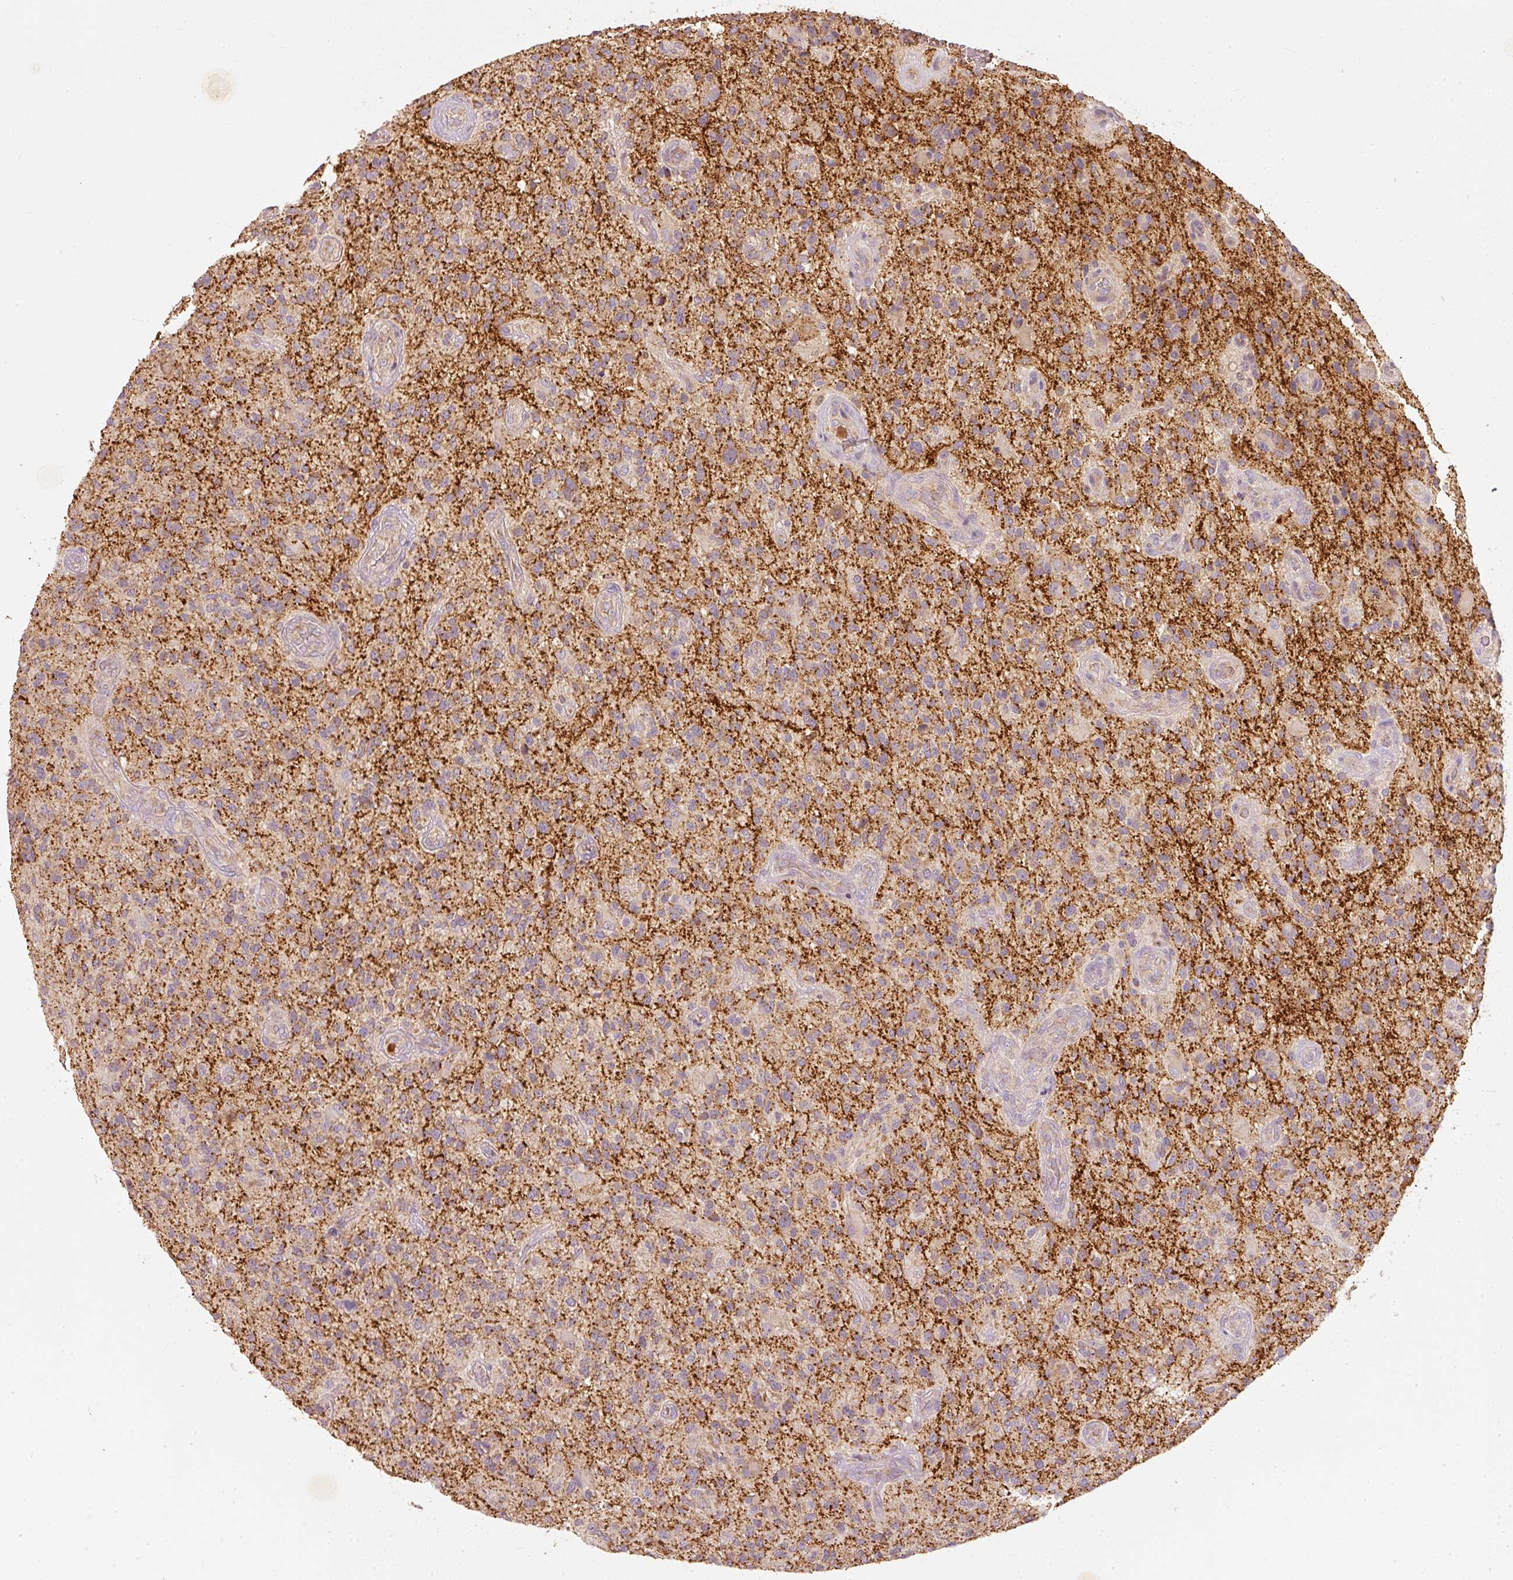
{"staining": {"intensity": "weak", "quantity": "25%-75%", "location": "cytoplasmic/membranous"}, "tissue": "glioma", "cell_type": "Tumor cells", "image_type": "cancer", "snomed": [{"axis": "morphology", "description": "Glioma, malignant, High grade"}, {"axis": "topography", "description": "Brain"}], "caption": "Tumor cells reveal weak cytoplasmic/membranous expression in about 25%-75% of cells in glioma.", "gene": "PSENEN", "patient": {"sex": "male", "age": 47}}